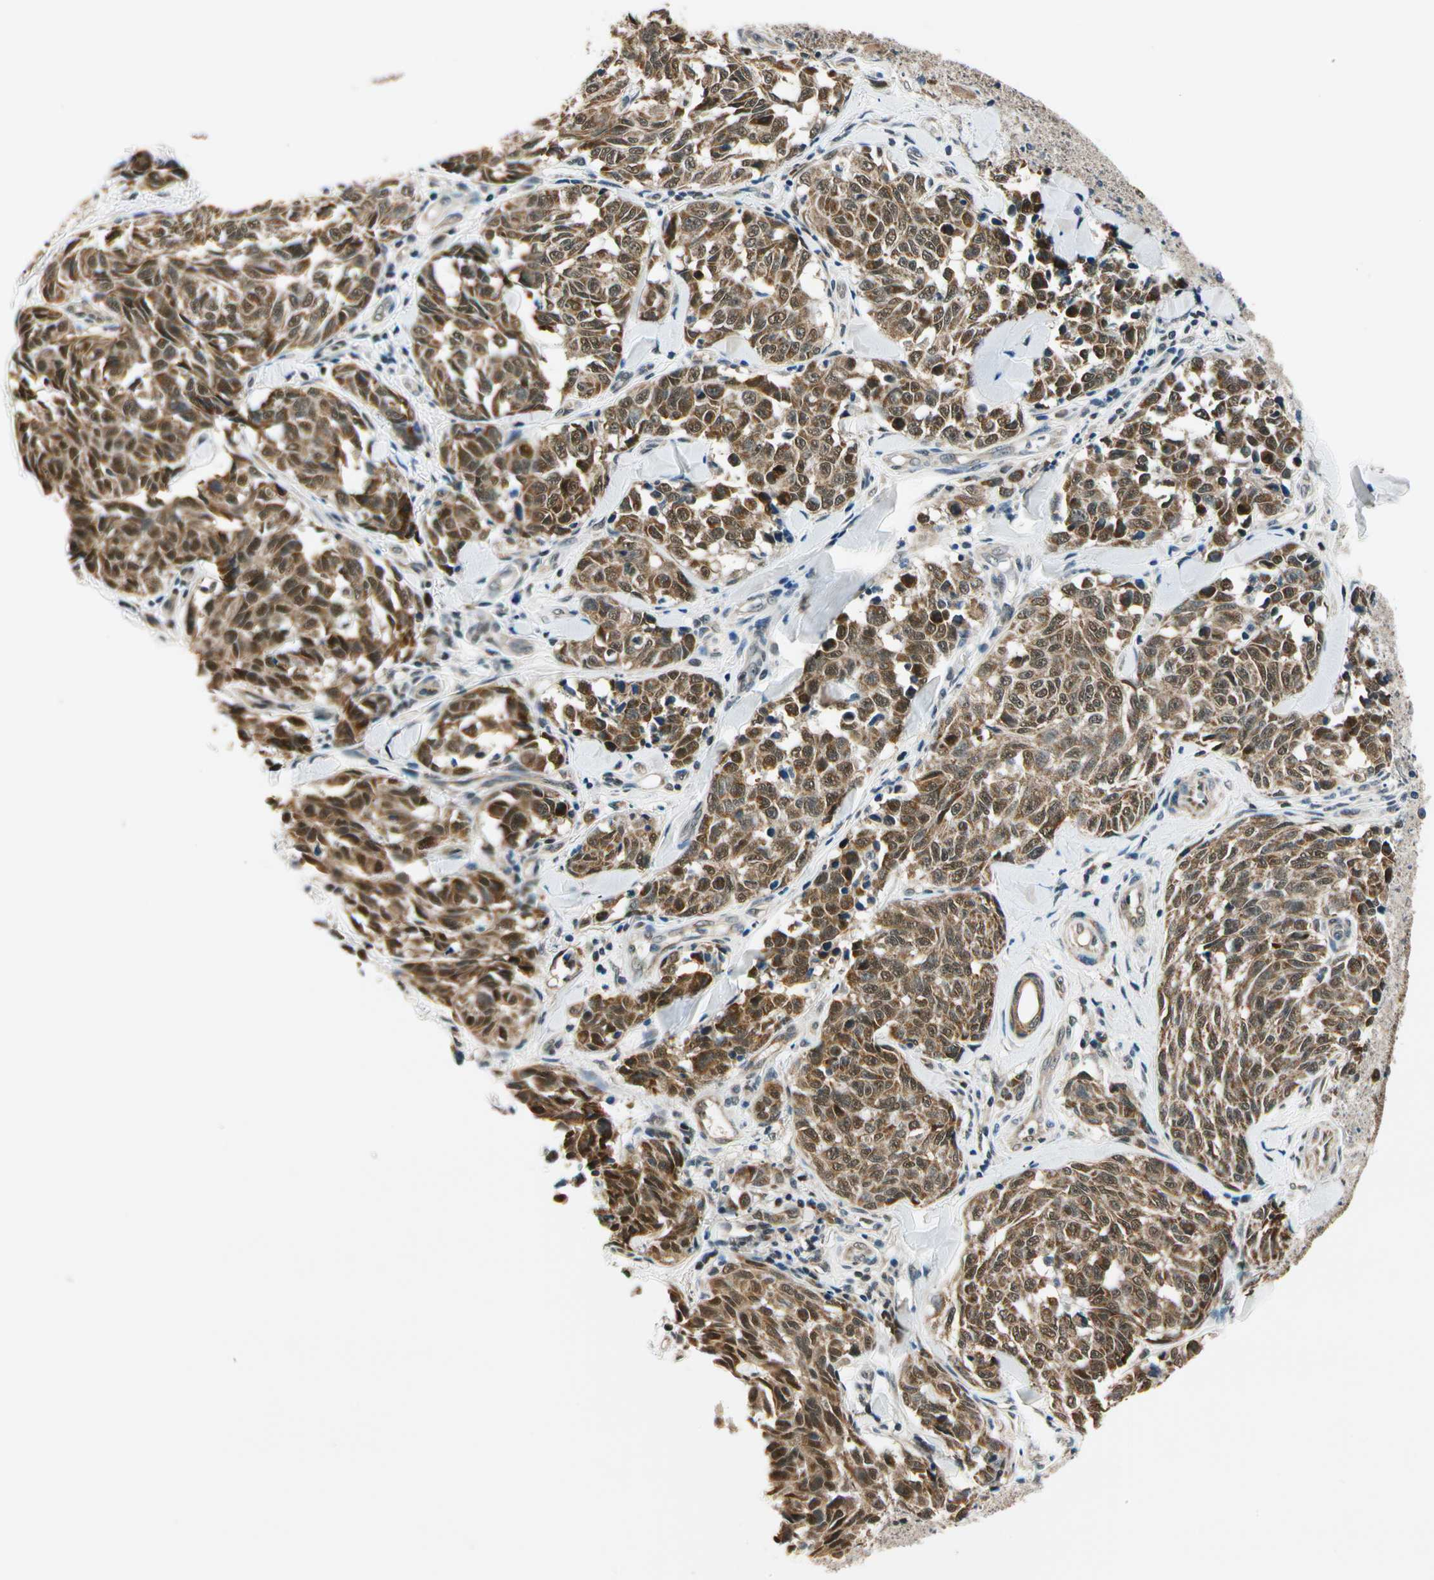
{"staining": {"intensity": "strong", "quantity": ">75%", "location": "cytoplasmic/membranous"}, "tissue": "melanoma", "cell_type": "Tumor cells", "image_type": "cancer", "snomed": [{"axis": "morphology", "description": "Malignant melanoma, NOS"}, {"axis": "topography", "description": "Skin"}], "caption": "Human malignant melanoma stained with a protein marker reveals strong staining in tumor cells.", "gene": "PDK2", "patient": {"sex": "female", "age": 64}}